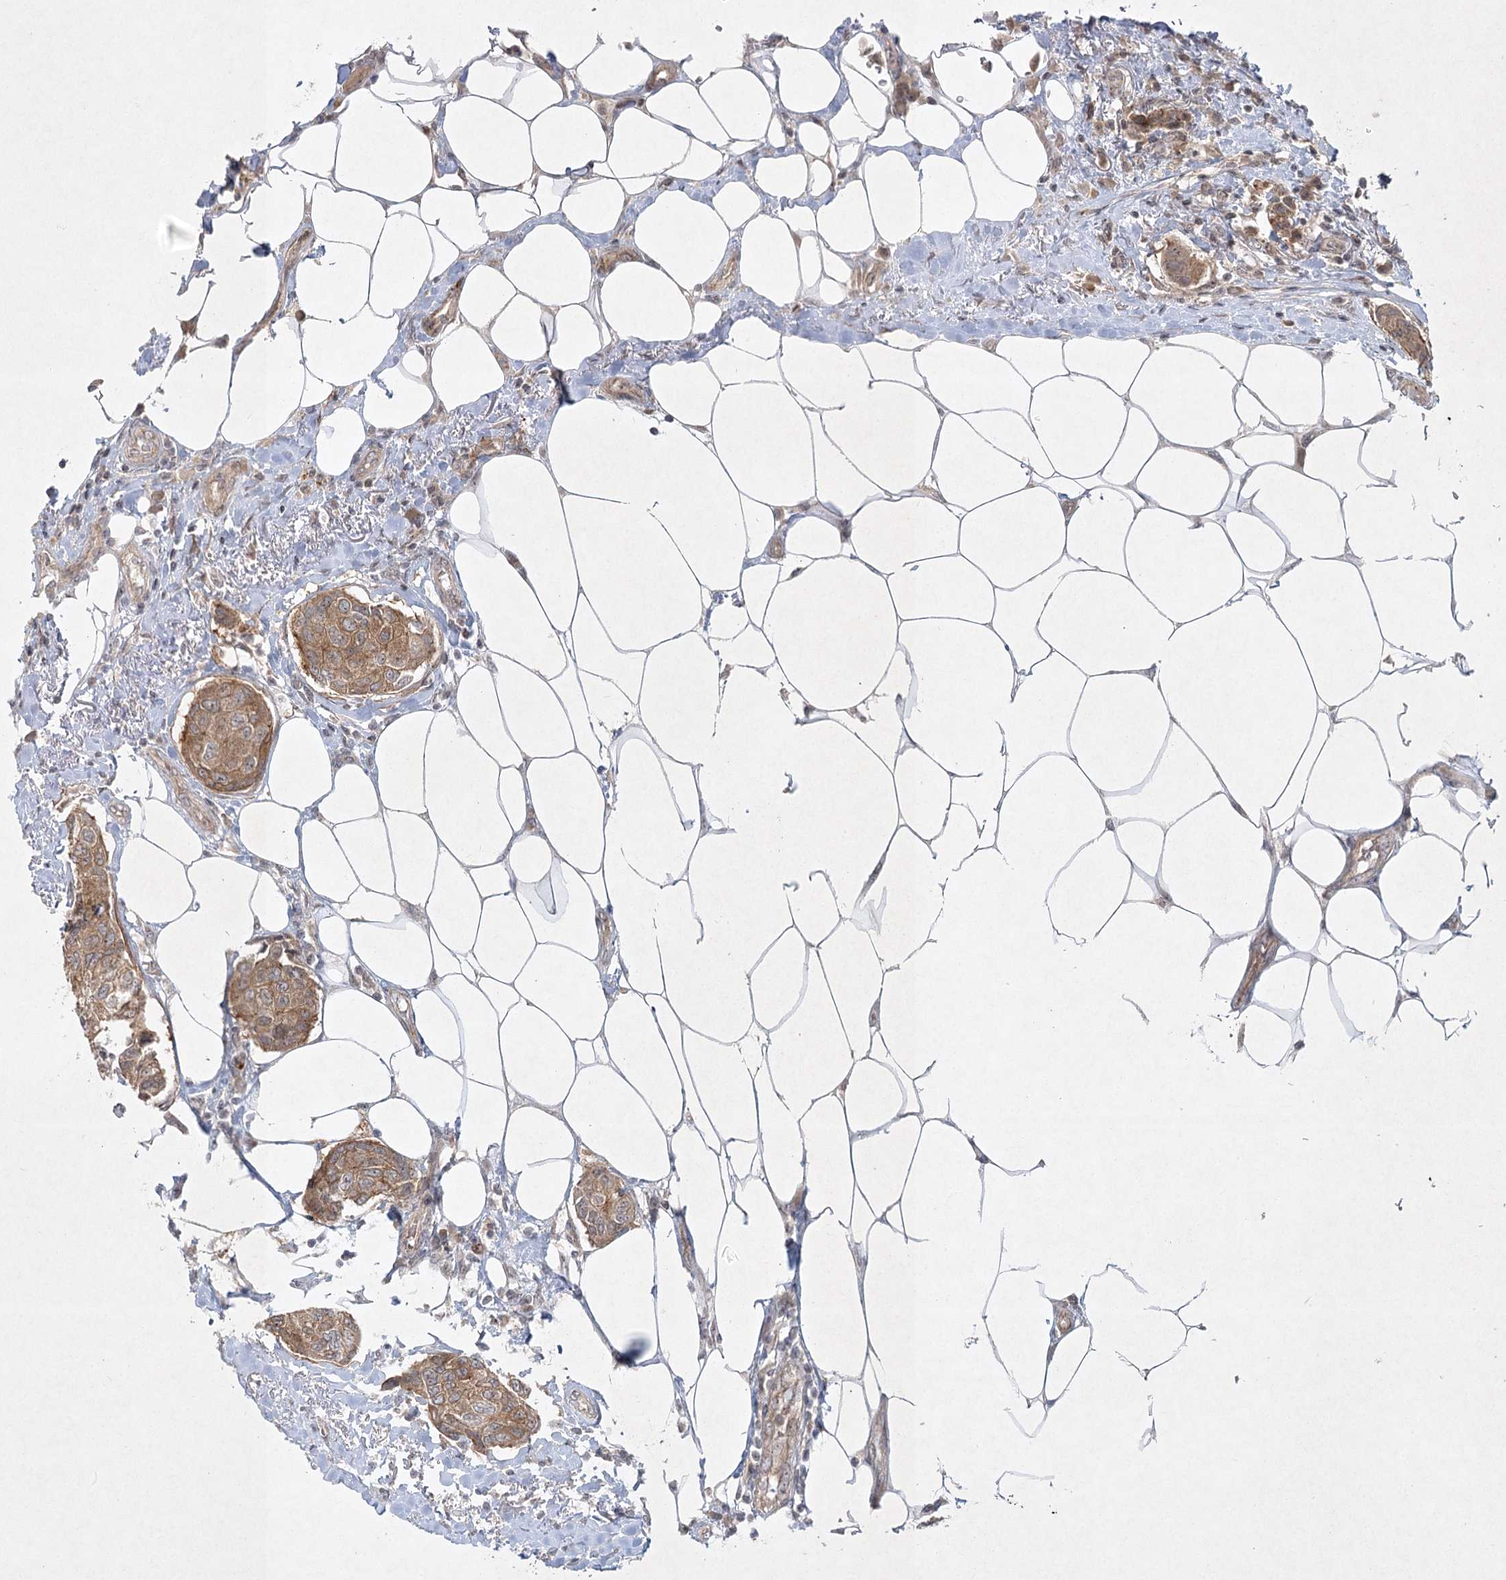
{"staining": {"intensity": "moderate", "quantity": ">75%", "location": "cytoplasmic/membranous"}, "tissue": "breast cancer", "cell_type": "Tumor cells", "image_type": "cancer", "snomed": [{"axis": "morphology", "description": "Duct carcinoma"}, {"axis": "topography", "description": "Breast"}], "caption": "This is a histology image of immunohistochemistry staining of breast cancer, which shows moderate positivity in the cytoplasmic/membranous of tumor cells.", "gene": "SH2D3A", "patient": {"sex": "female", "age": 80}}